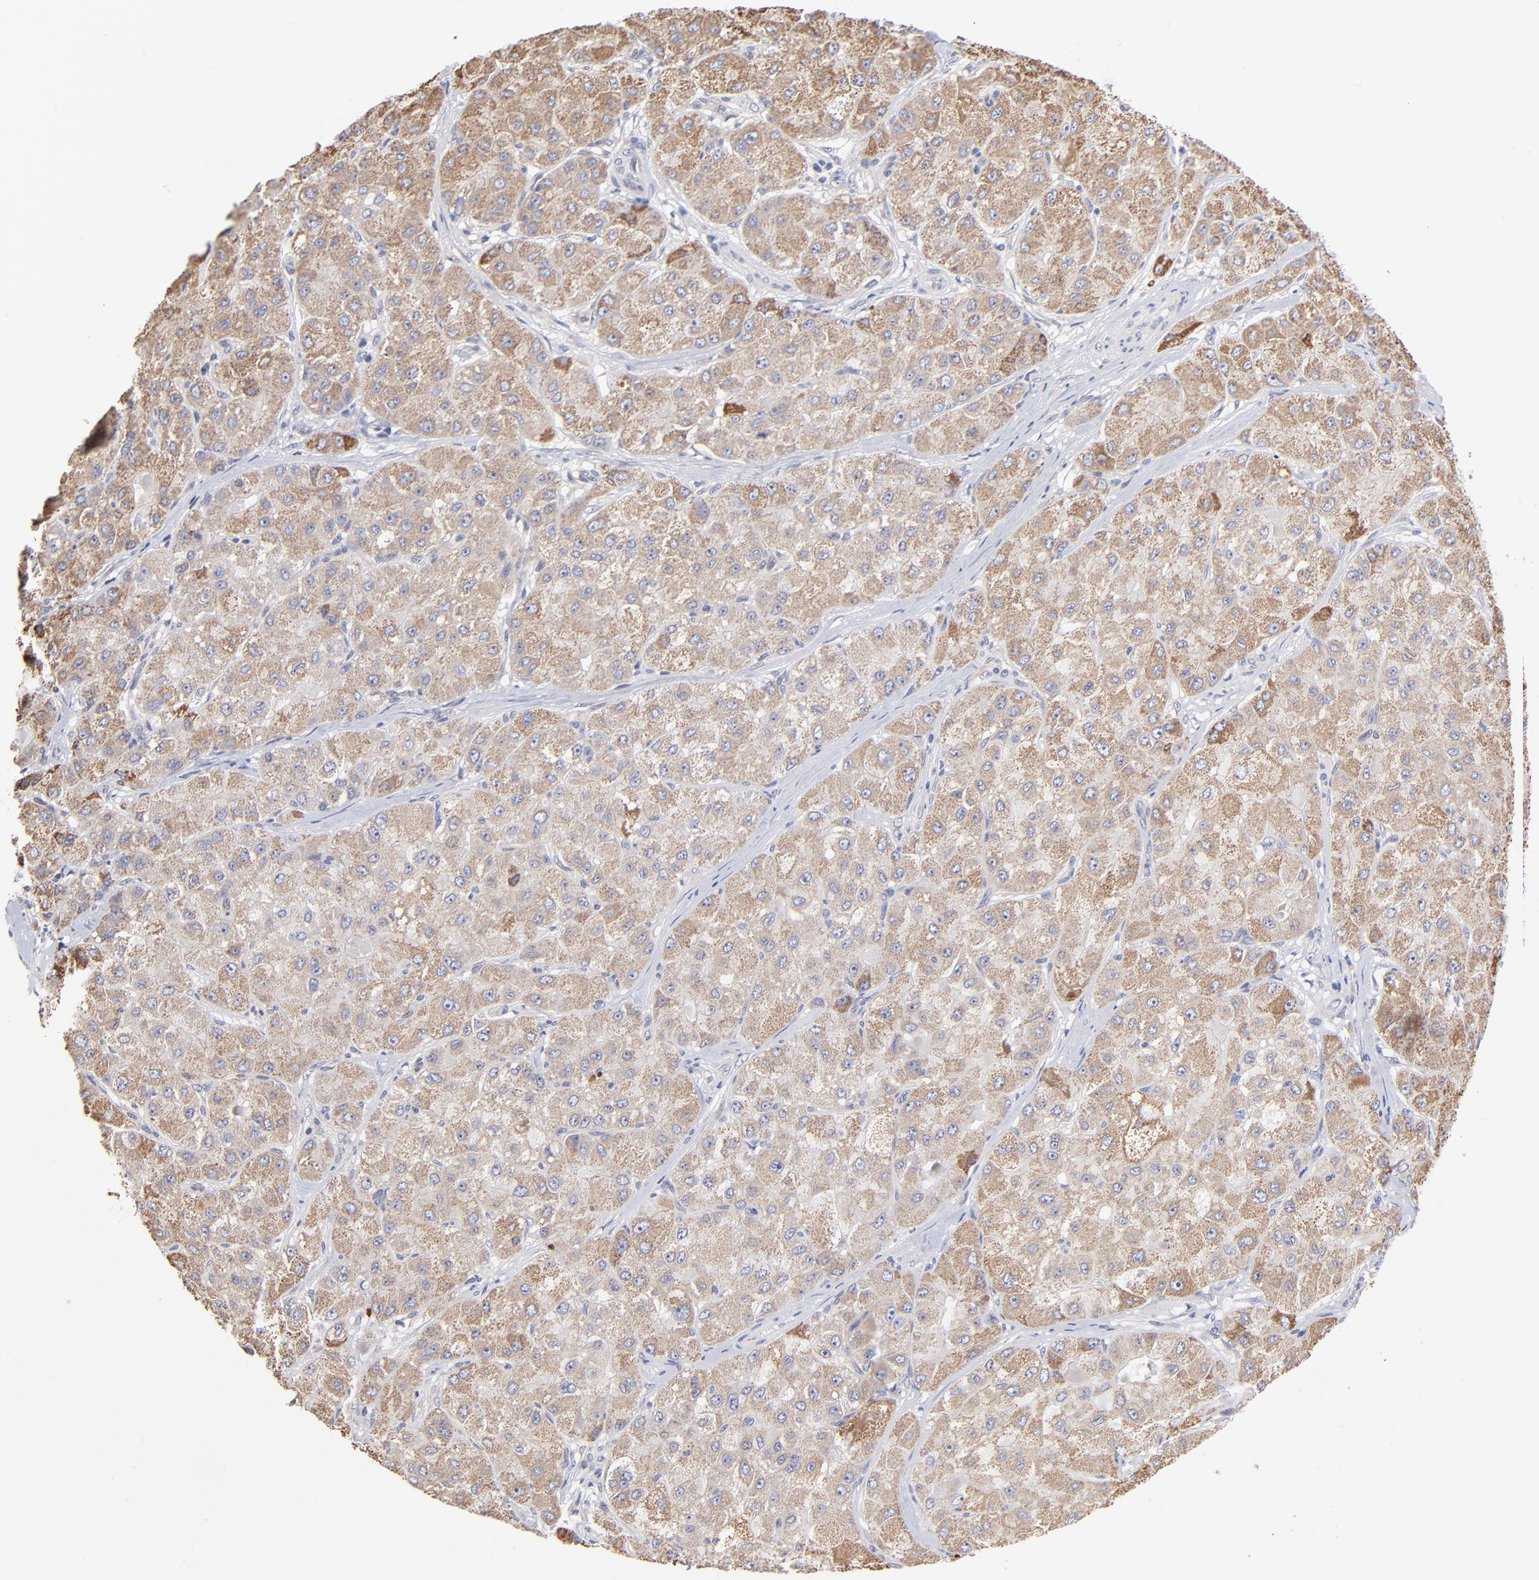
{"staining": {"intensity": "moderate", "quantity": ">75%", "location": "cytoplasmic/membranous"}, "tissue": "liver cancer", "cell_type": "Tumor cells", "image_type": "cancer", "snomed": [{"axis": "morphology", "description": "Carcinoma, Hepatocellular, NOS"}, {"axis": "topography", "description": "Liver"}], "caption": "Liver cancer tissue displays moderate cytoplasmic/membranous staining in approximately >75% of tumor cells, visualized by immunohistochemistry. Ihc stains the protein of interest in brown and the nuclei are stained blue.", "gene": "FBXL12", "patient": {"sex": "male", "age": 80}}